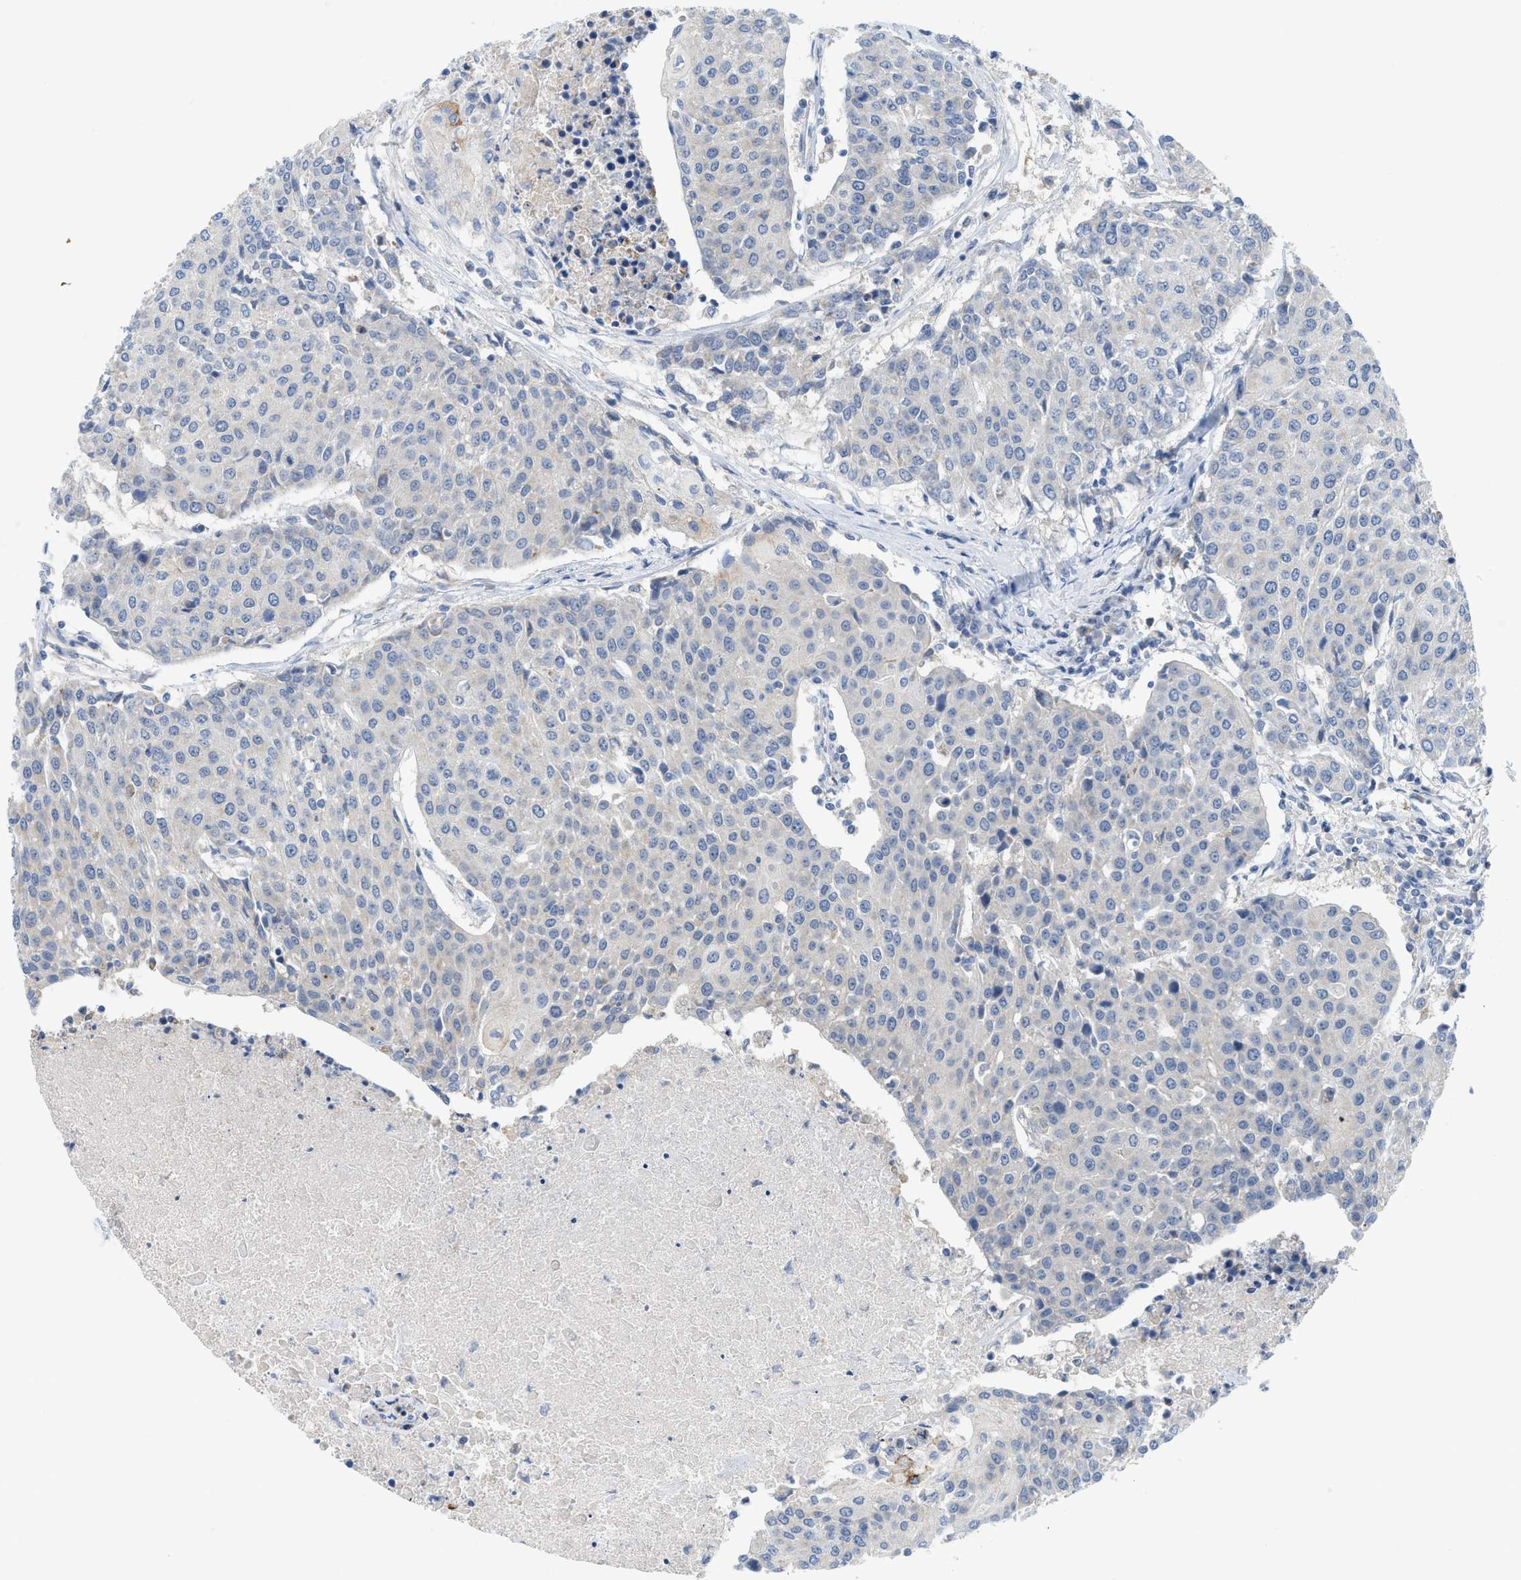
{"staining": {"intensity": "negative", "quantity": "none", "location": "none"}, "tissue": "urothelial cancer", "cell_type": "Tumor cells", "image_type": "cancer", "snomed": [{"axis": "morphology", "description": "Urothelial carcinoma, High grade"}, {"axis": "topography", "description": "Urinary bladder"}], "caption": "Human high-grade urothelial carcinoma stained for a protein using immunohistochemistry (IHC) demonstrates no expression in tumor cells.", "gene": "GATD3", "patient": {"sex": "female", "age": 85}}